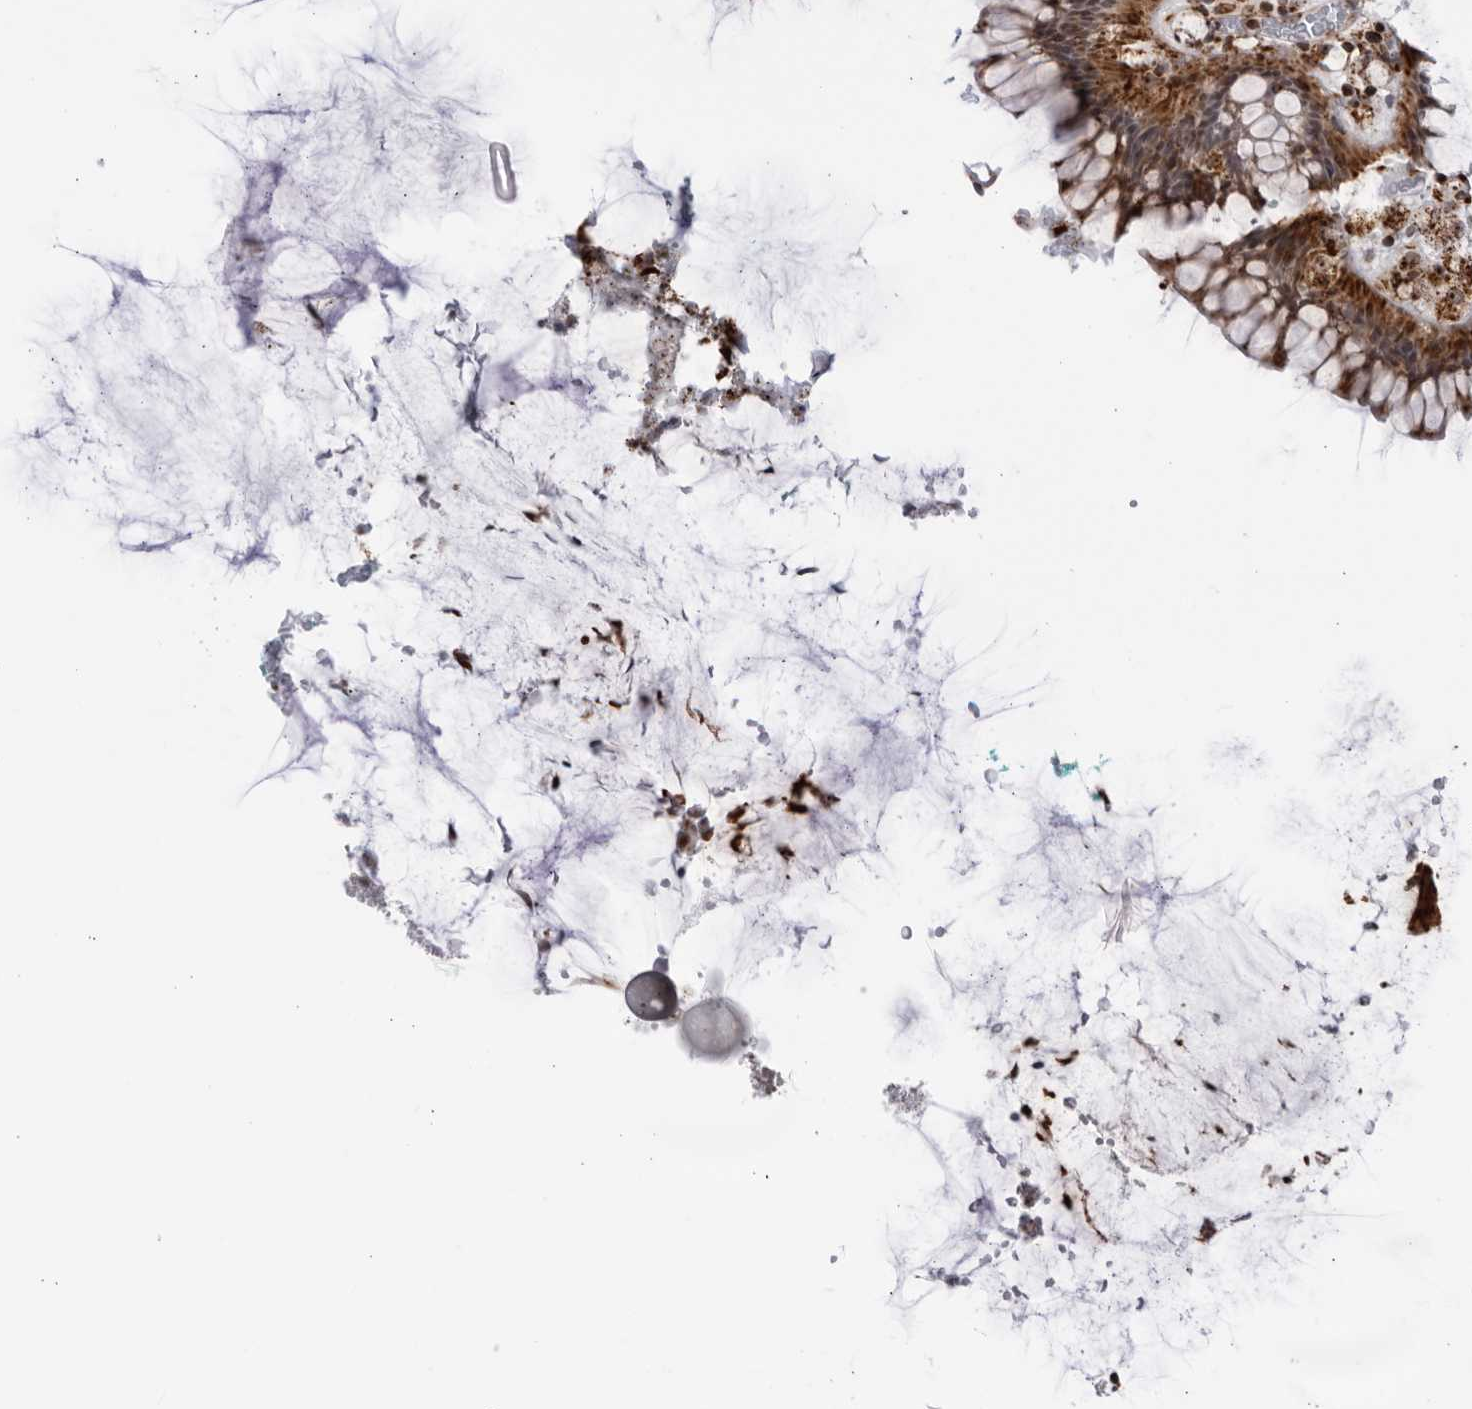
{"staining": {"intensity": "strong", "quantity": ">75%", "location": "cytoplasmic/membranous"}, "tissue": "rectum", "cell_type": "Glandular cells", "image_type": "normal", "snomed": [{"axis": "morphology", "description": "Normal tissue, NOS"}, {"axis": "topography", "description": "Rectum"}], "caption": "About >75% of glandular cells in normal rectum show strong cytoplasmic/membranous protein staining as visualized by brown immunohistochemical staining.", "gene": "RBM34", "patient": {"sex": "male", "age": 51}}